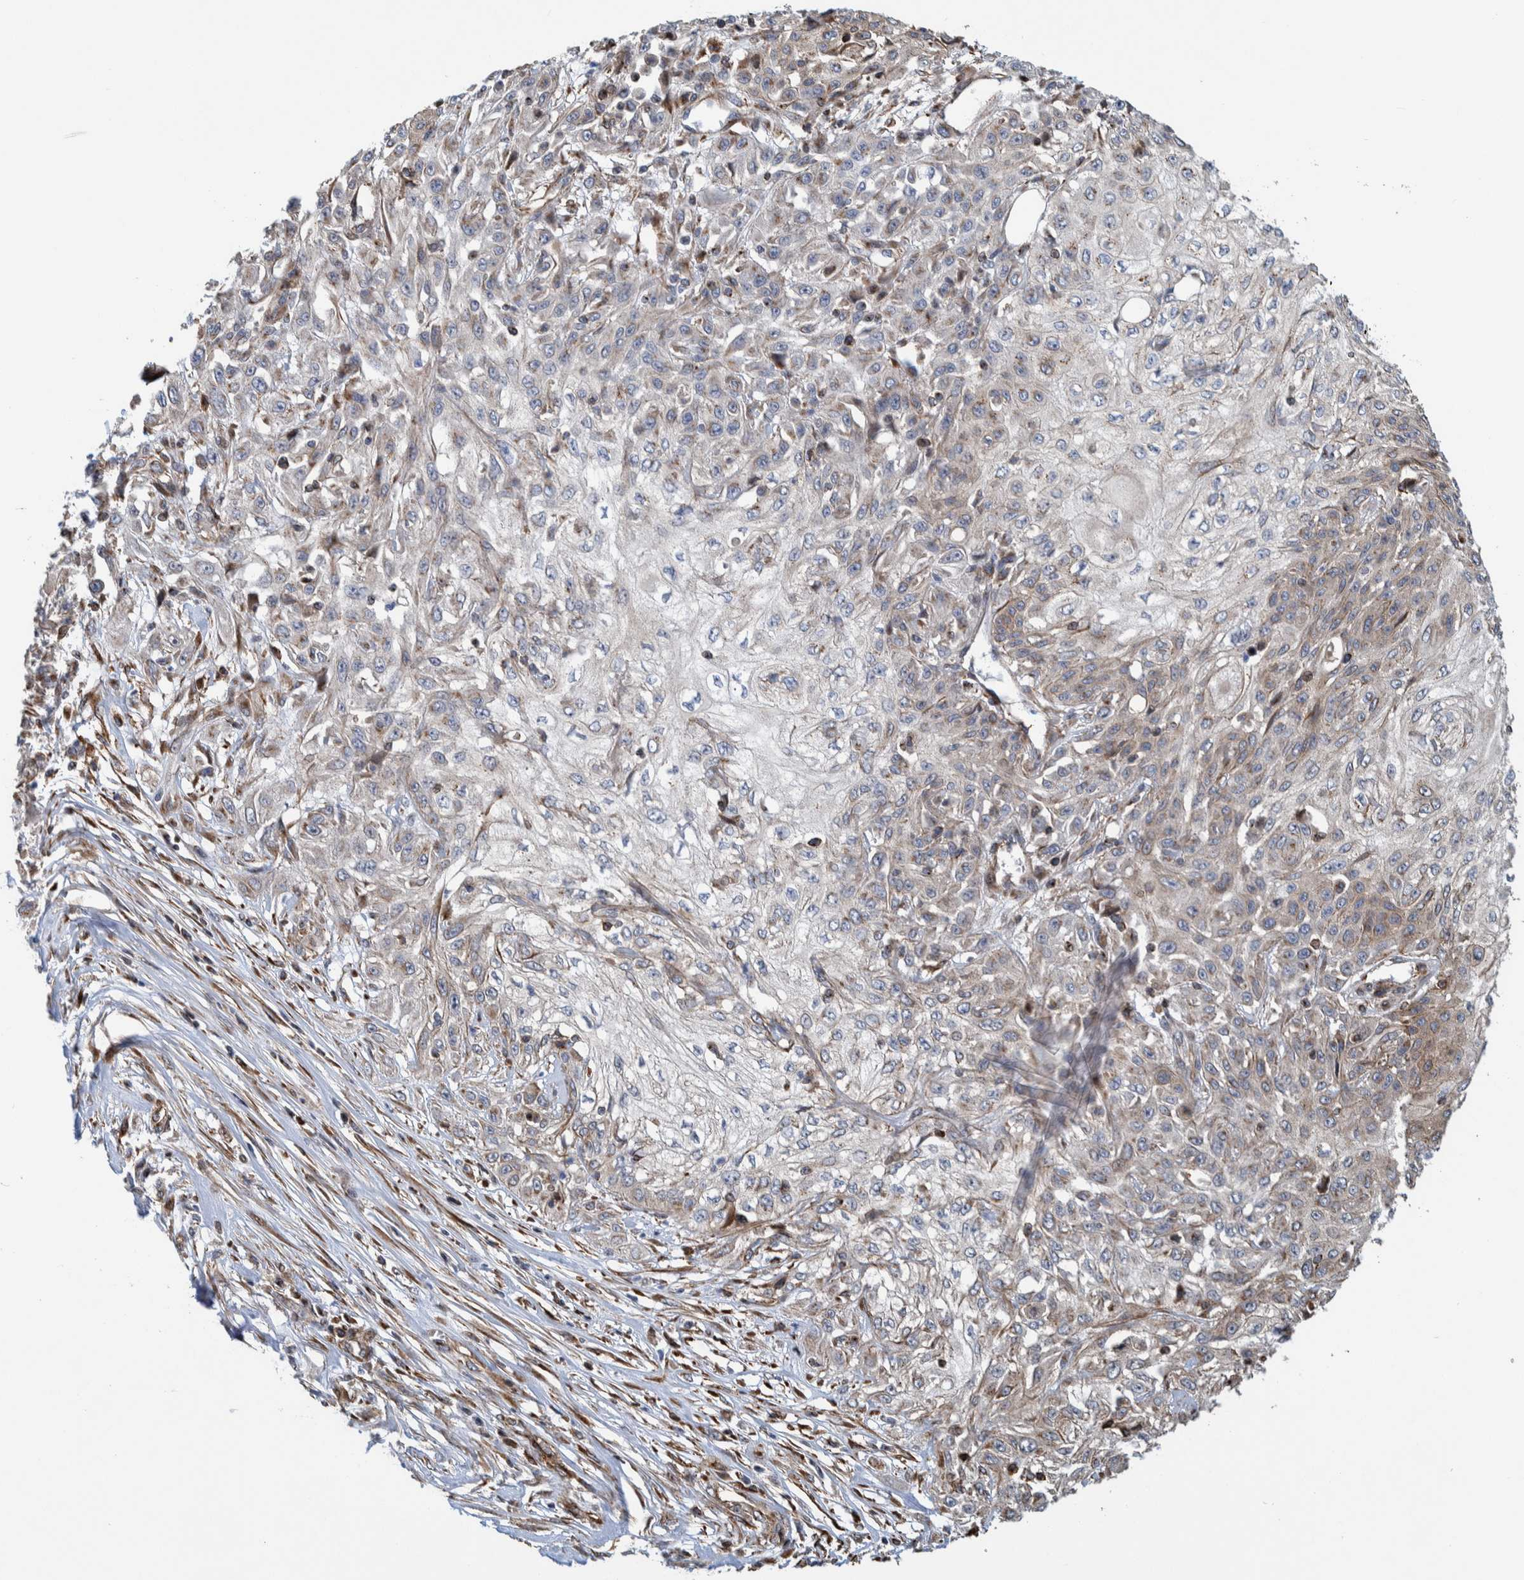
{"staining": {"intensity": "weak", "quantity": "25%-75%", "location": "cytoplasmic/membranous"}, "tissue": "skin cancer", "cell_type": "Tumor cells", "image_type": "cancer", "snomed": [{"axis": "morphology", "description": "Squamous cell carcinoma, NOS"}, {"axis": "morphology", "description": "Squamous cell carcinoma, metastatic, NOS"}, {"axis": "topography", "description": "Skin"}, {"axis": "topography", "description": "Lymph node"}], "caption": "Protein staining displays weak cytoplasmic/membranous positivity in about 25%-75% of tumor cells in skin cancer. The staining is performed using DAB (3,3'-diaminobenzidine) brown chromogen to label protein expression. The nuclei are counter-stained blue using hematoxylin.", "gene": "CCDC57", "patient": {"sex": "male", "age": 75}}